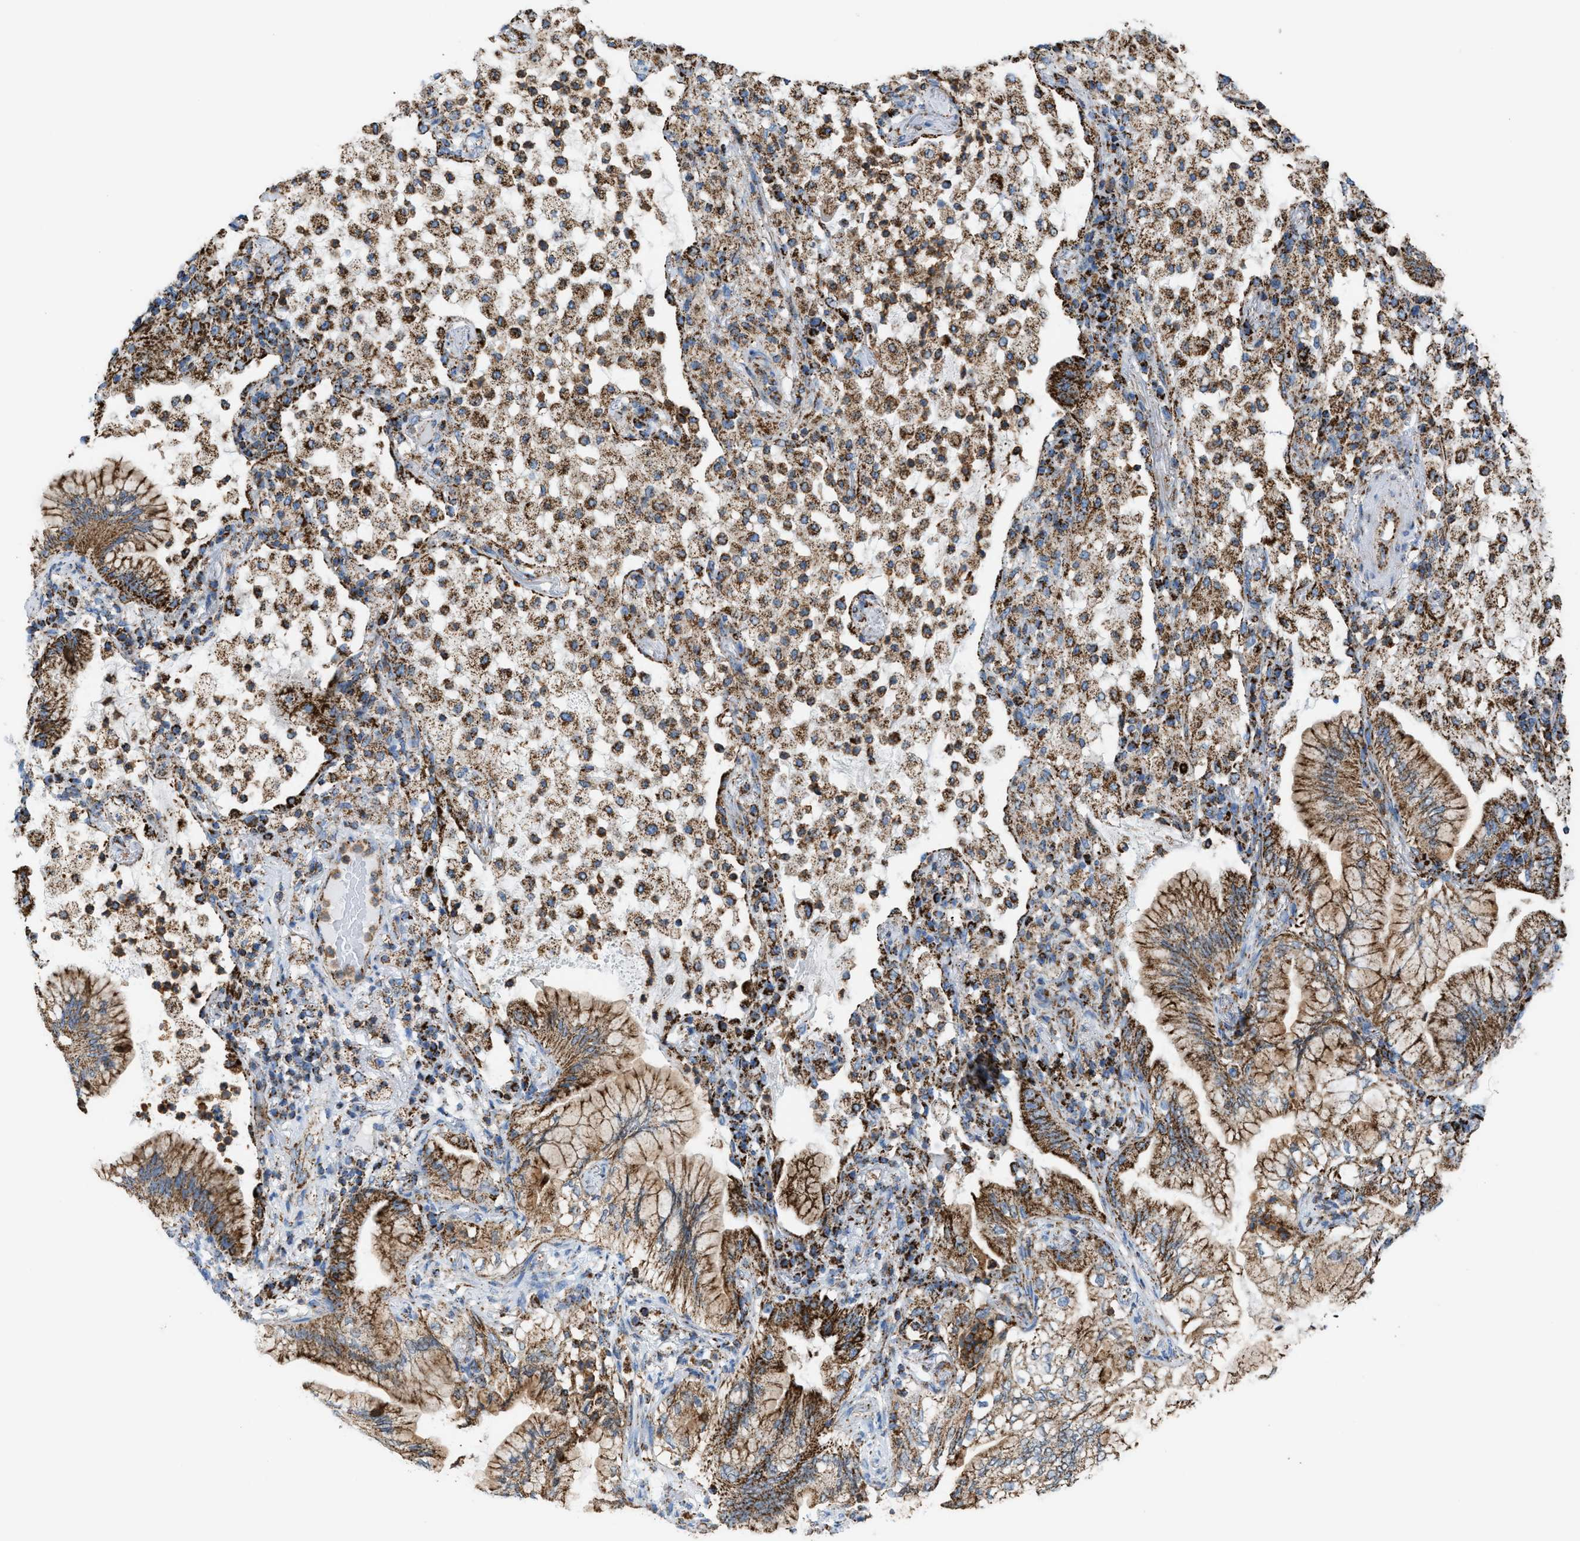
{"staining": {"intensity": "strong", "quantity": ">75%", "location": "cytoplasmic/membranous"}, "tissue": "lung cancer", "cell_type": "Tumor cells", "image_type": "cancer", "snomed": [{"axis": "morphology", "description": "Adenocarcinoma, NOS"}, {"axis": "topography", "description": "Lung"}], "caption": "The immunohistochemical stain shows strong cytoplasmic/membranous expression in tumor cells of lung cancer tissue.", "gene": "ECHS1", "patient": {"sex": "female", "age": 70}}